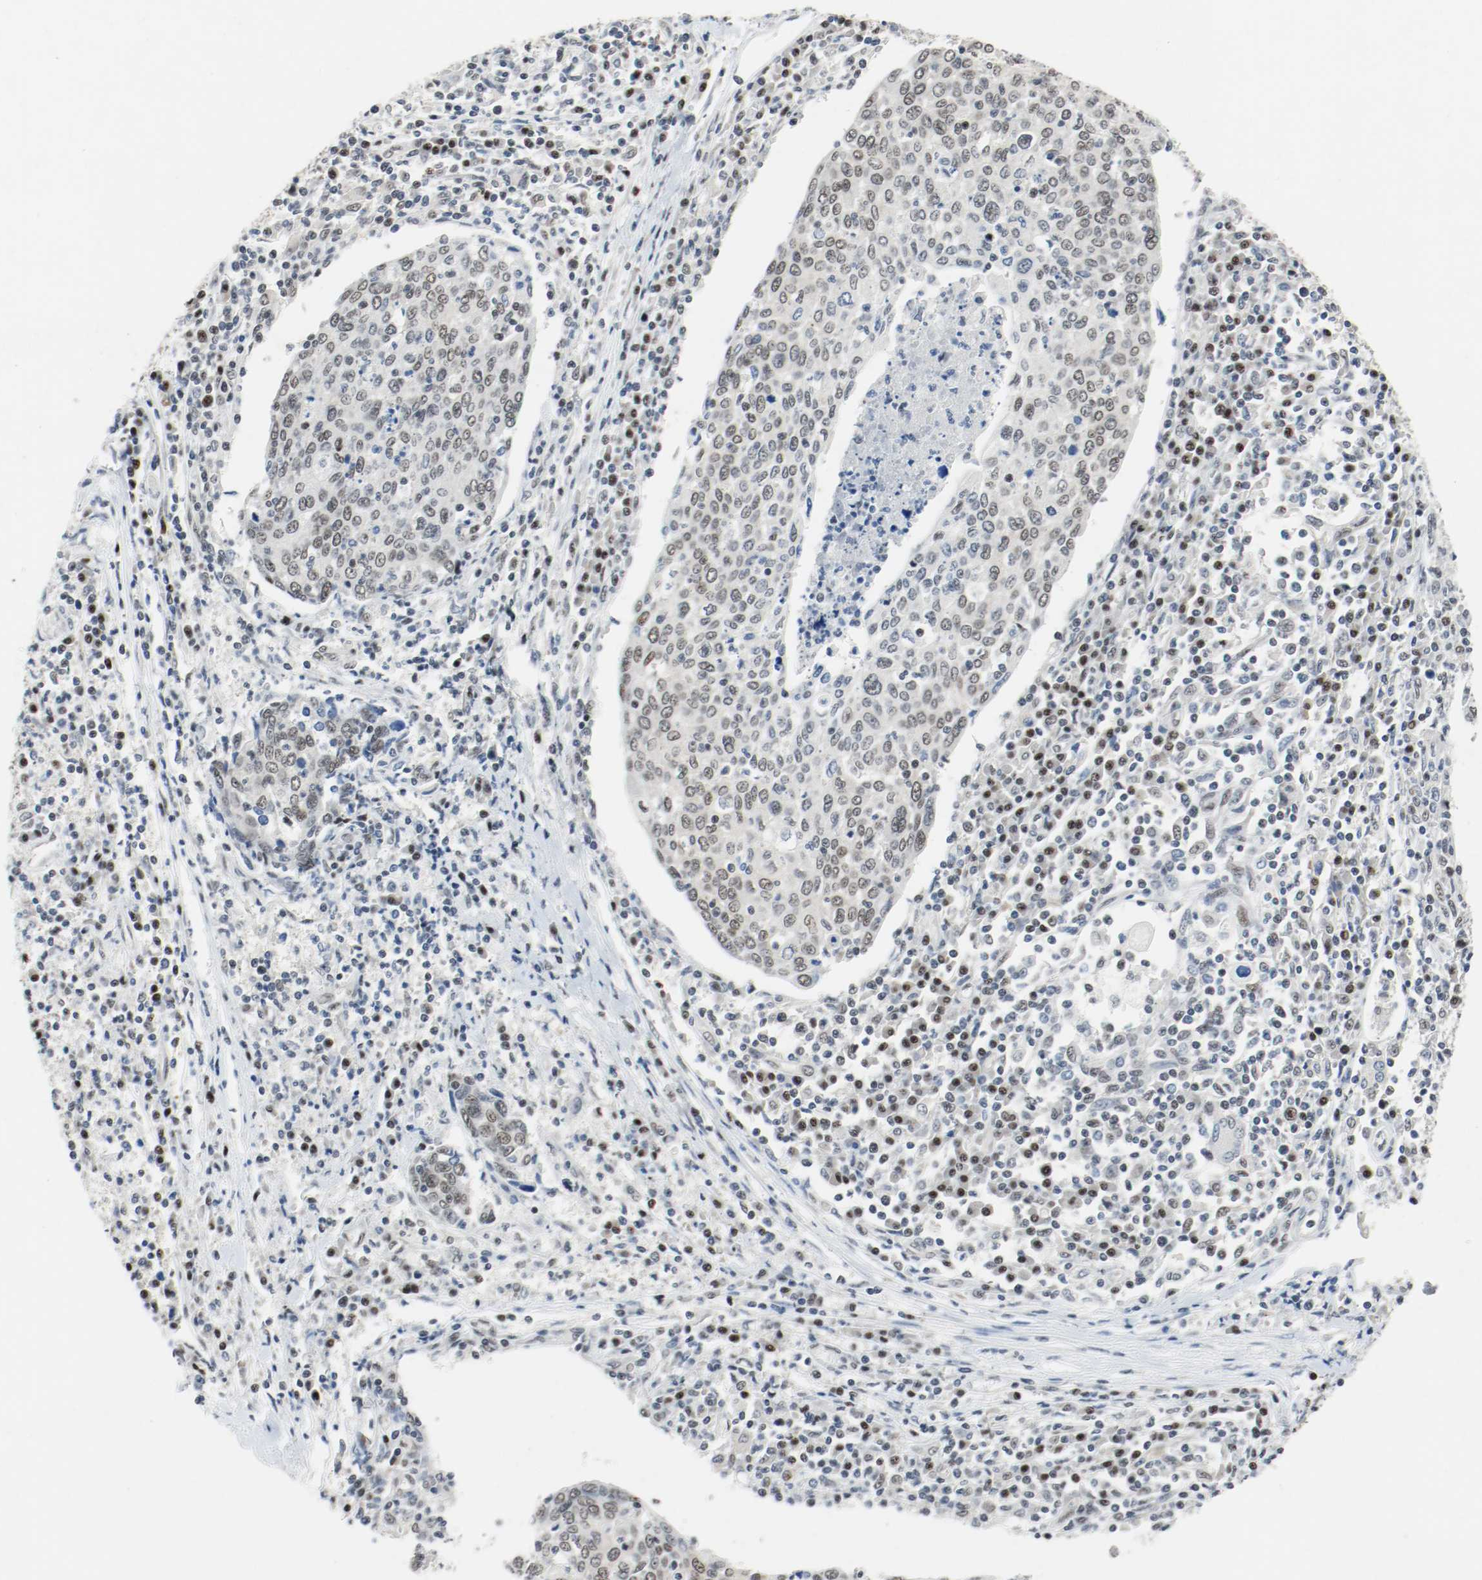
{"staining": {"intensity": "moderate", "quantity": "25%-75%", "location": "nuclear"}, "tissue": "cervical cancer", "cell_type": "Tumor cells", "image_type": "cancer", "snomed": [{"axis": "morphology", "description": "Squamous cell carcinoma, NOS"}, {"axis": "topography", "description": "Cervix"}], "caption": "A medium amount of moderate nuclear positivity is identified in about 25%-75% of tumor cells in squamous cell carcinoma (cervical) tissue.", "gene": "ASH1L", "patient": {"sex": "female", "age": 40}}